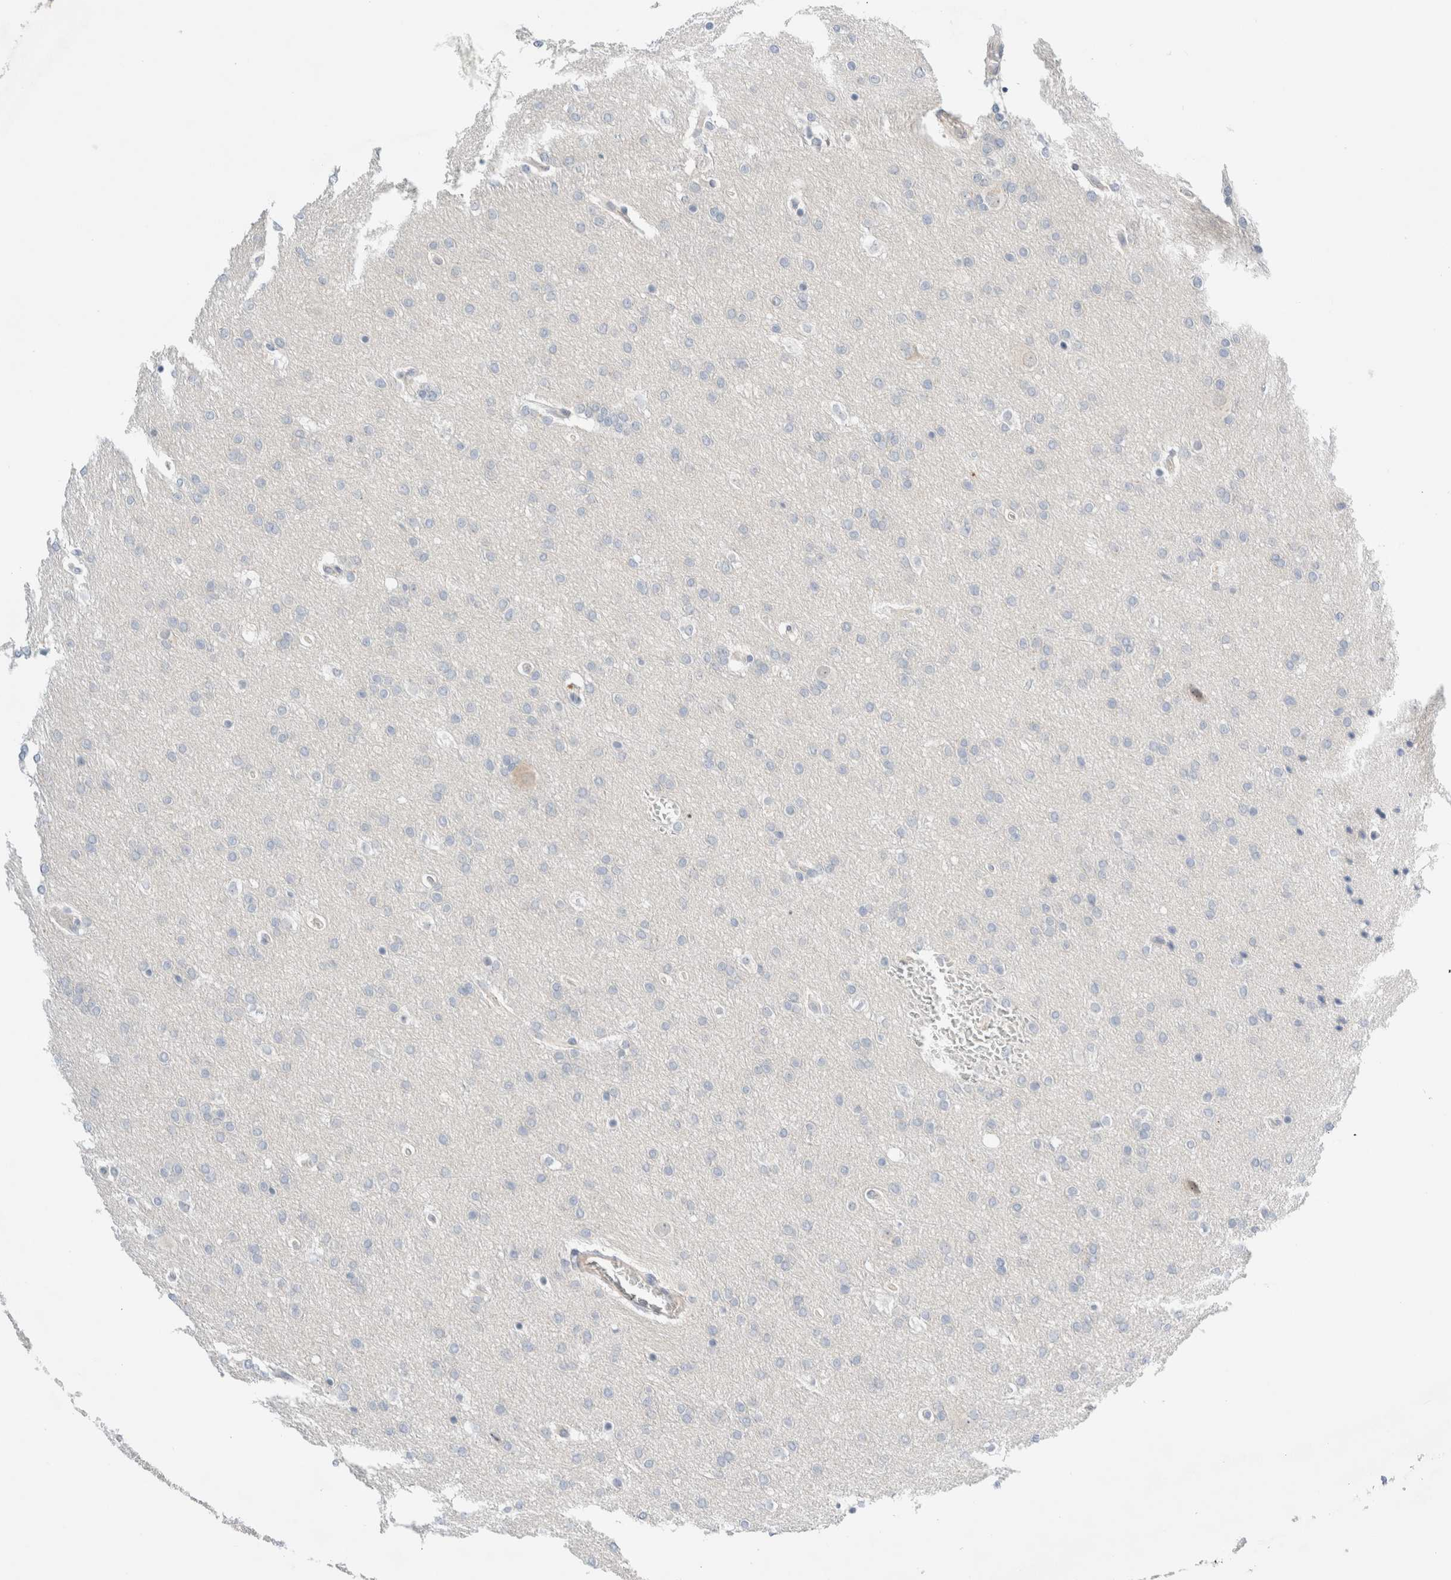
{"staining": {"intensity": "negative", "quantity": "none", "location": "none"}, "tissue": "glioma", "cell_type": "Tumor cells", "image_type": "cancer", "snomed": [{"axis": "morphology", "description": "Glioma, malignant, Low grade"}, {"axis": "topography", "description": "Brain"}], "caption": "Immunohistochemistry image of human glioma stained for a protein (brown), which shows no positivity in tumor cells.", "gene": "SDR16C5", "patient": {"sex": "female", "age": 37}}